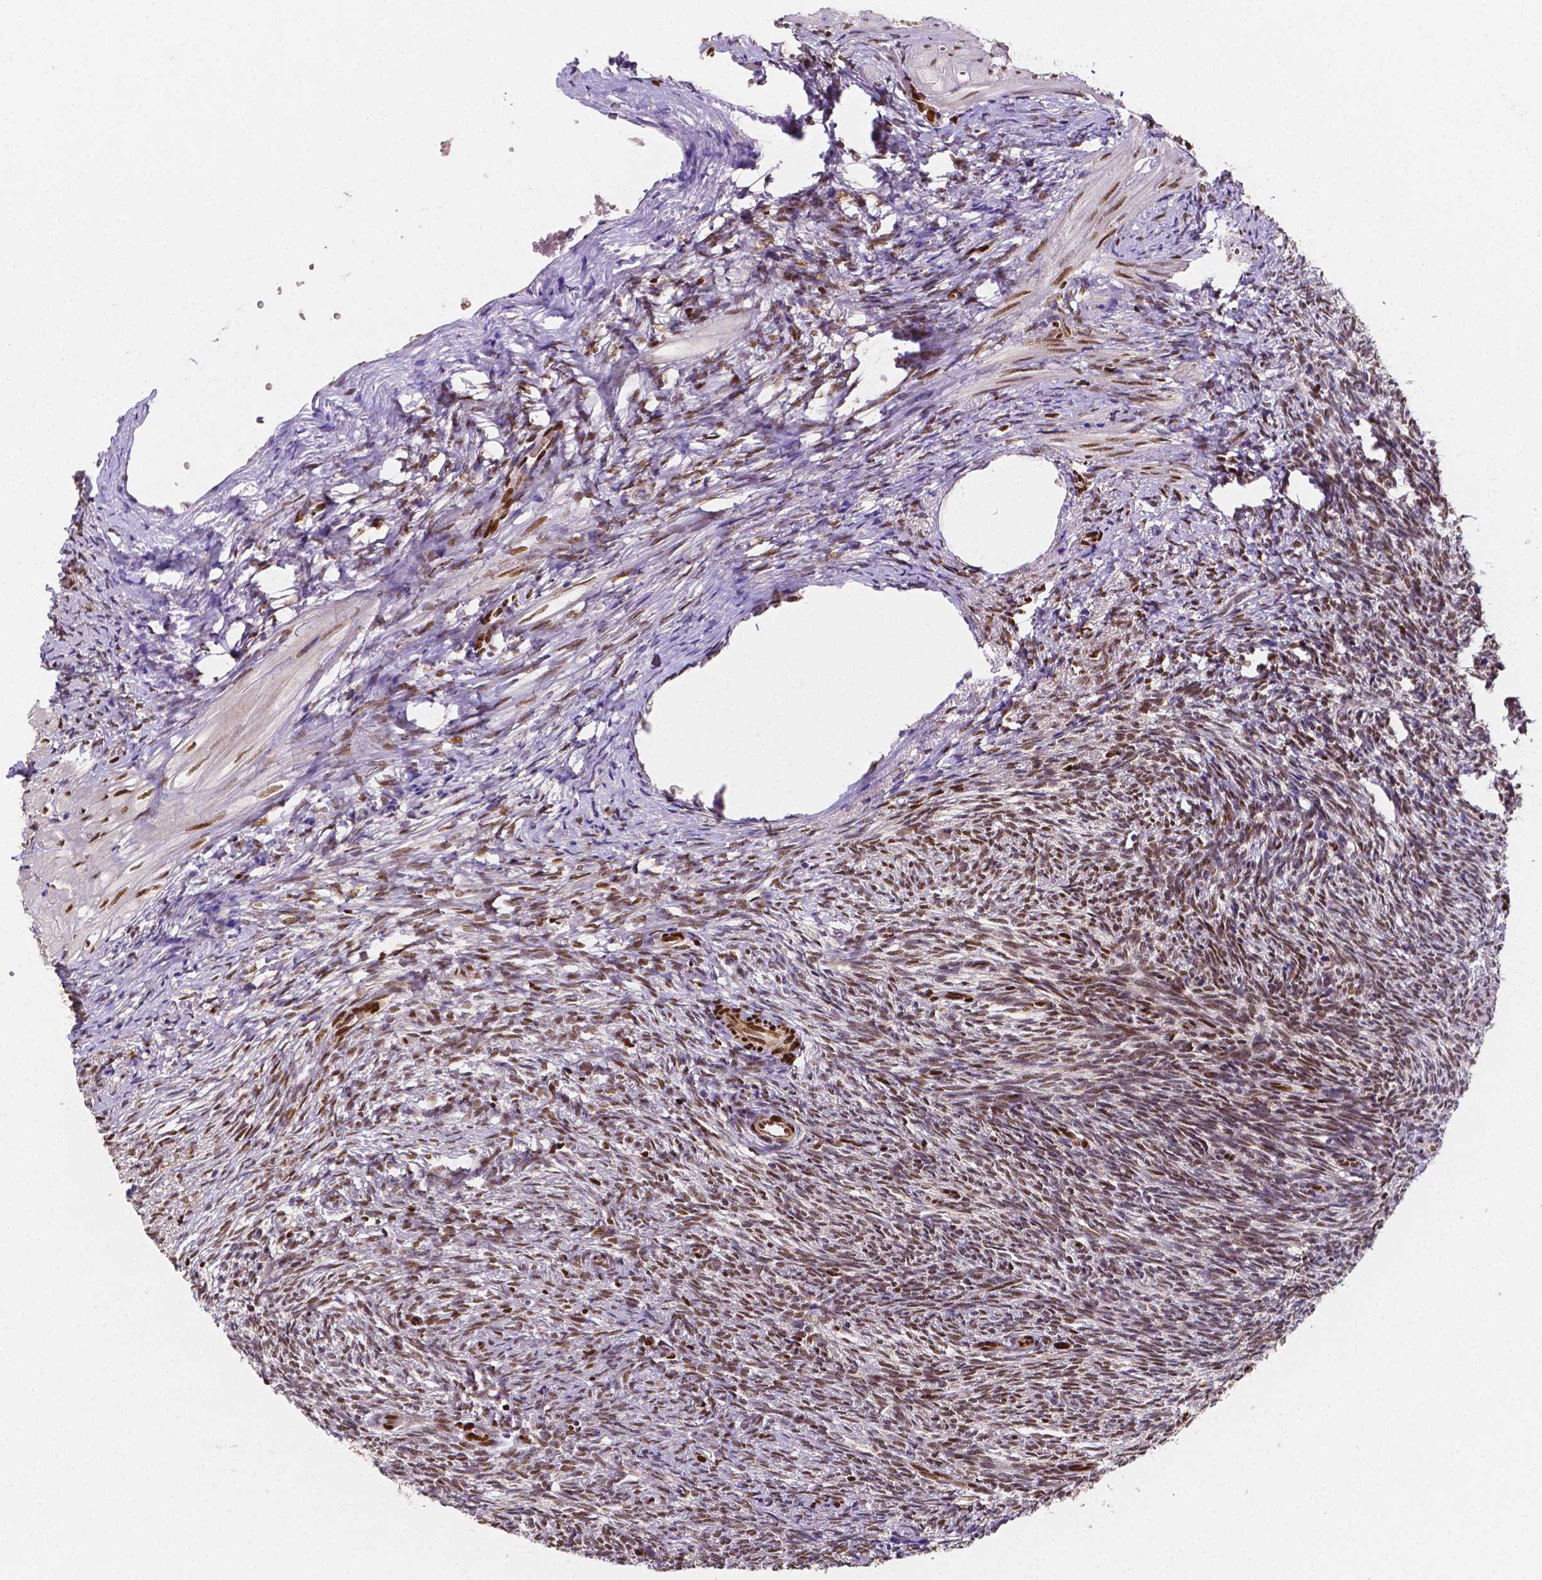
{"staining": {"intensity": "moderate", "quantity": ">75%", "location": "nuclear"}, "tissue": "ovary", "cell_type": "Ovarian stroma cells", "image_type": "normal", "snomed": [{"axis": "morphology", "description": "Normal tissue, NOS"}, {"axis": "topography", "description": "Ovary"}], "caption": "The immunohistochemical stain shows moderate nuclear staining in ovarian stroma cells of benign ovary. Using DAB (3,3'-diaminobenzidine) (brown) and hematoxylin (blue) stains, captured at high magnification using brightfield microscopy.", "gene": "MEF2C", "patient": {"sex": "female", "age": 46}}